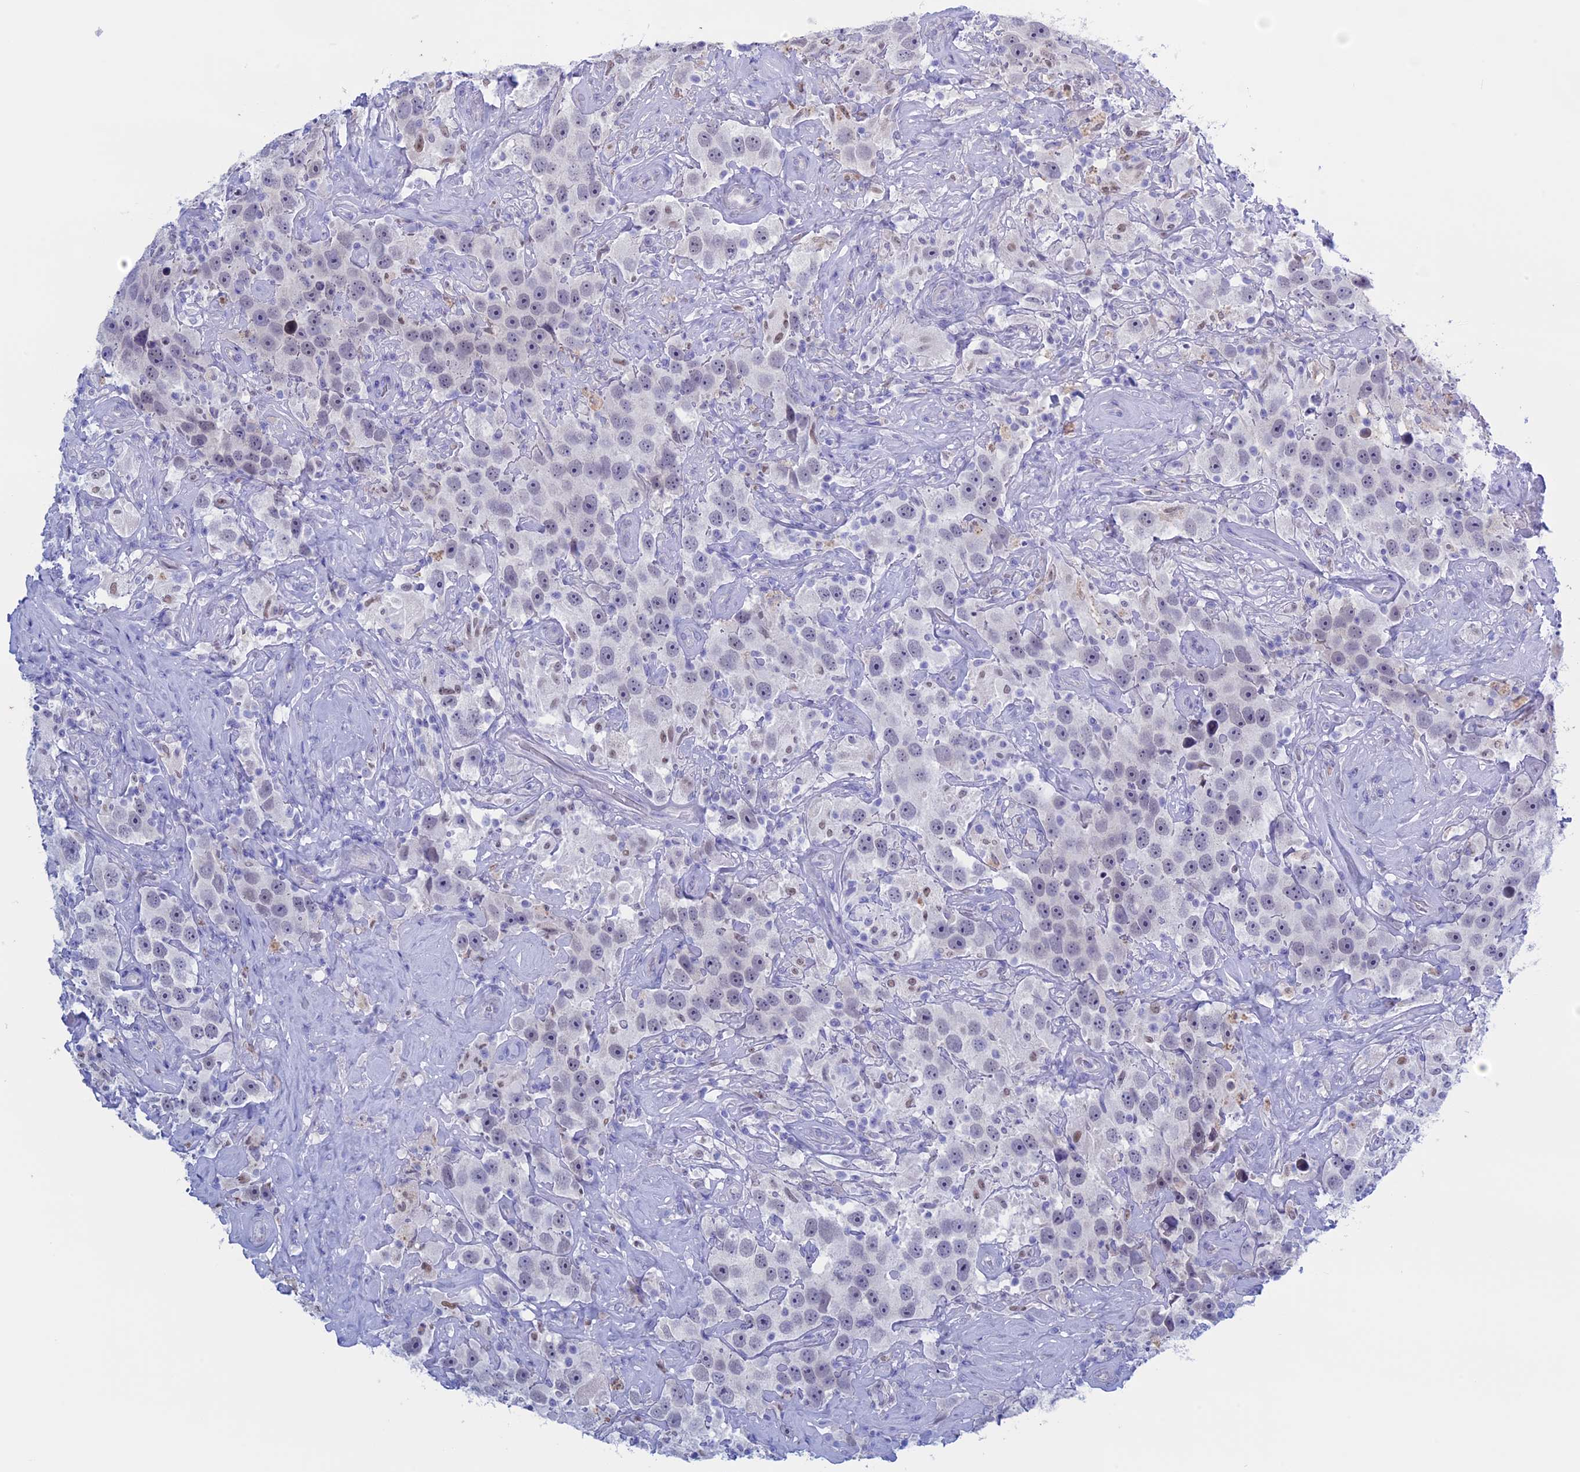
{"staining": {"intensity": "negative", "quantity": "none", "location": "none"}, "tissue": "testis cancer", "cell_type": "Tumor cells", "image_type": "cancer", "snomed": [{"axis": "morphology", "description": "Seminoma, NOS"}, {"axis": "topography", "description": "Testis"}], "caption": "A high-resolution micrograph shows immunohistochemistry (IHC) staining of testis cancer, which exhibits no significant staining in tumor cells. Brightfield microscopy of immunohistochemistry (IHC) stained with DAB (brown) and hematoxylin (blue), captured at high magnification.", "gene": "LHFPL2", "patient": {"sex": "male", "age": 49}}